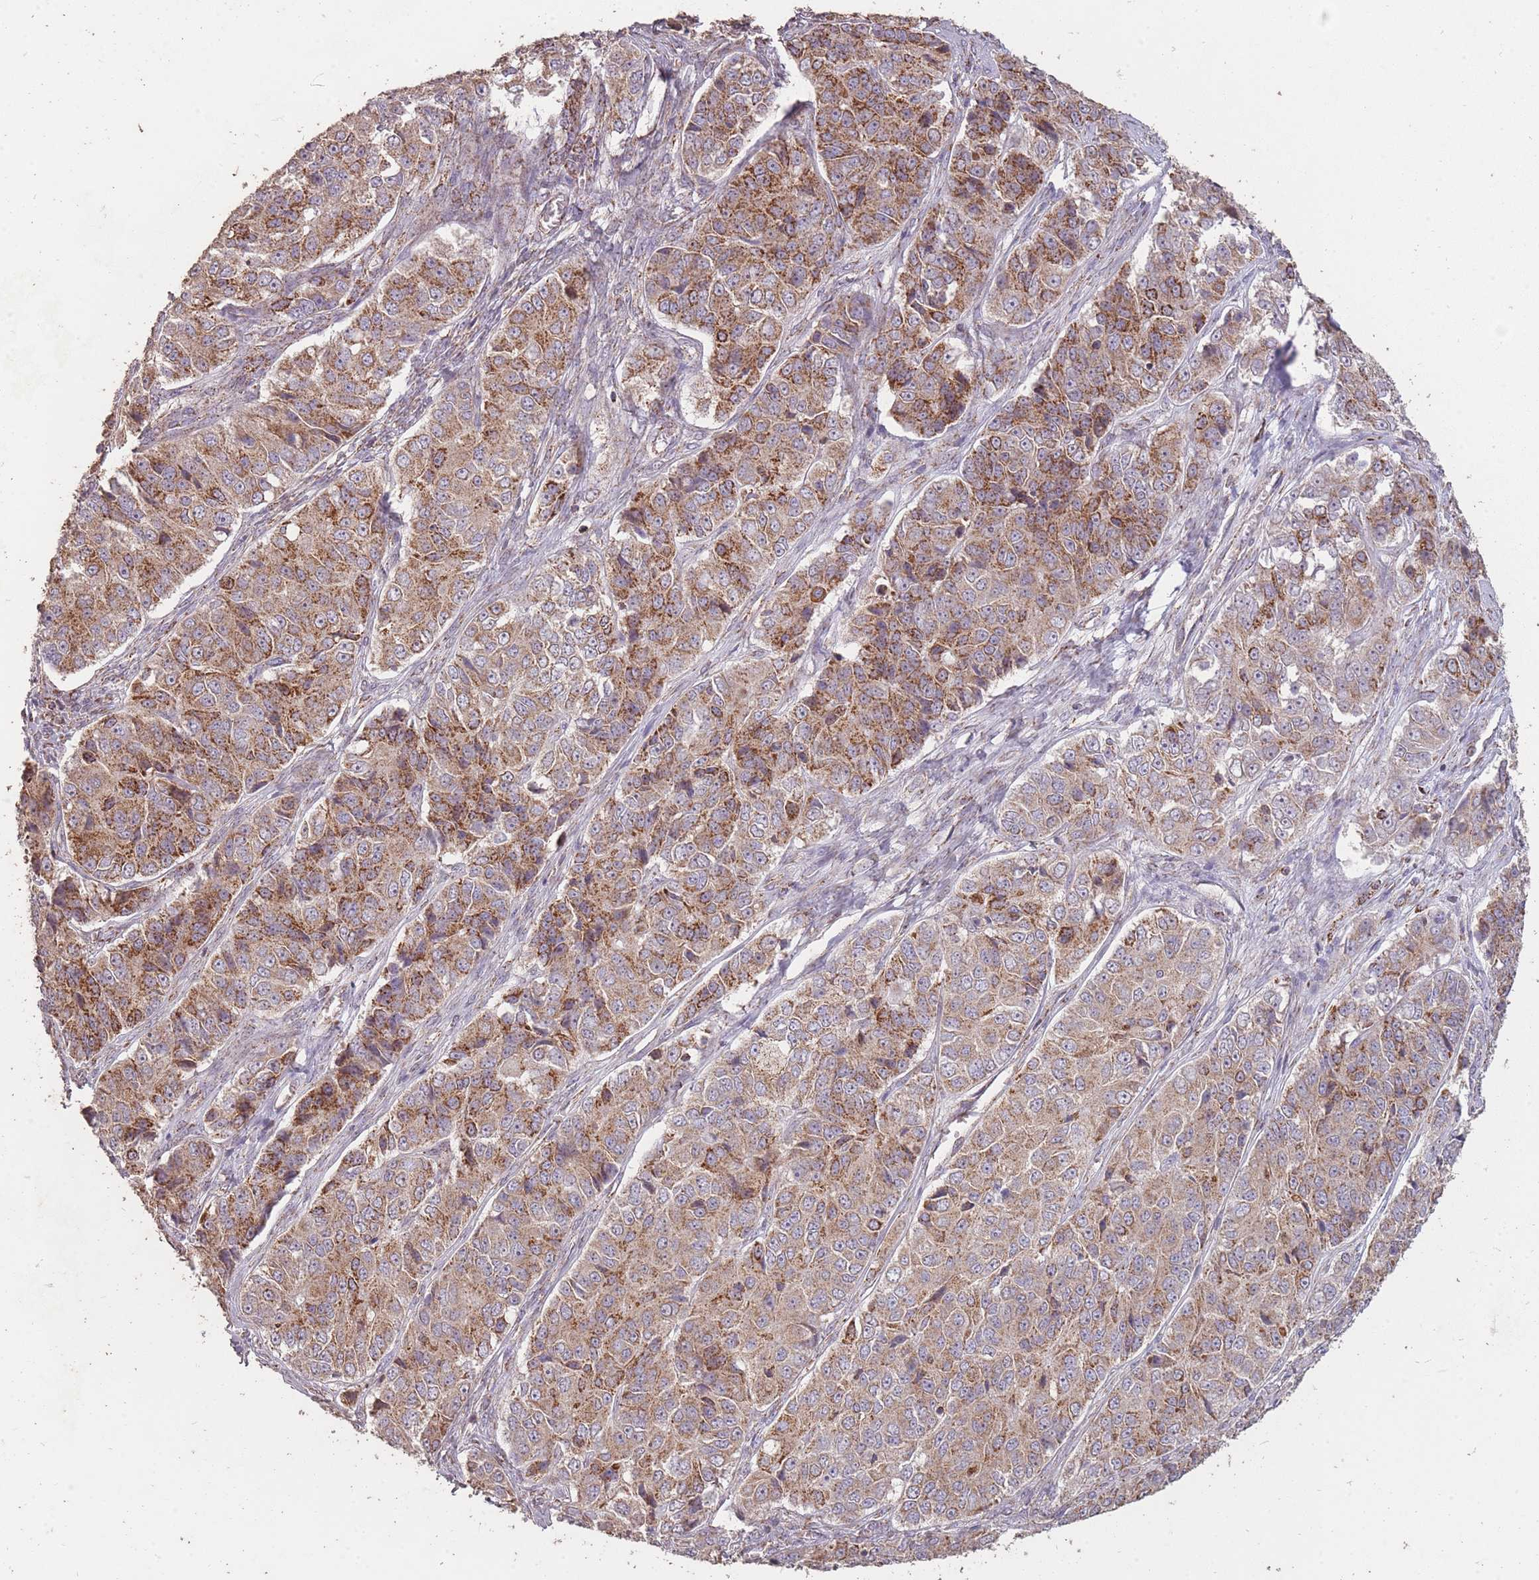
{"staining": {"intensity": "strong", "quantity": "25%-75%", "location": "cytoplasmic/membranous"}, "tissue": "ovarian cancer", "cell_type": "Tumor cells", "image_type": "cancer", "snomed": [{"axis": "morphology", "description": "Carcinoma, endometroid"}, {"axis": "topography", "description": "Ovary"}], "caption": "Protein expression by immunohistochemistry (IHC) displays strong cytoplasmic/membranous positivity in approximately 25%-75% of tumor cells in endometroid carcinoma (ovarian). The staining is performed using DAB brown chromogen to label protein expression. The nuclei are counter-stained blue using hematoxylin.", "gene": "CNOT8", "patient": {"sex": "female", "age": 51}}